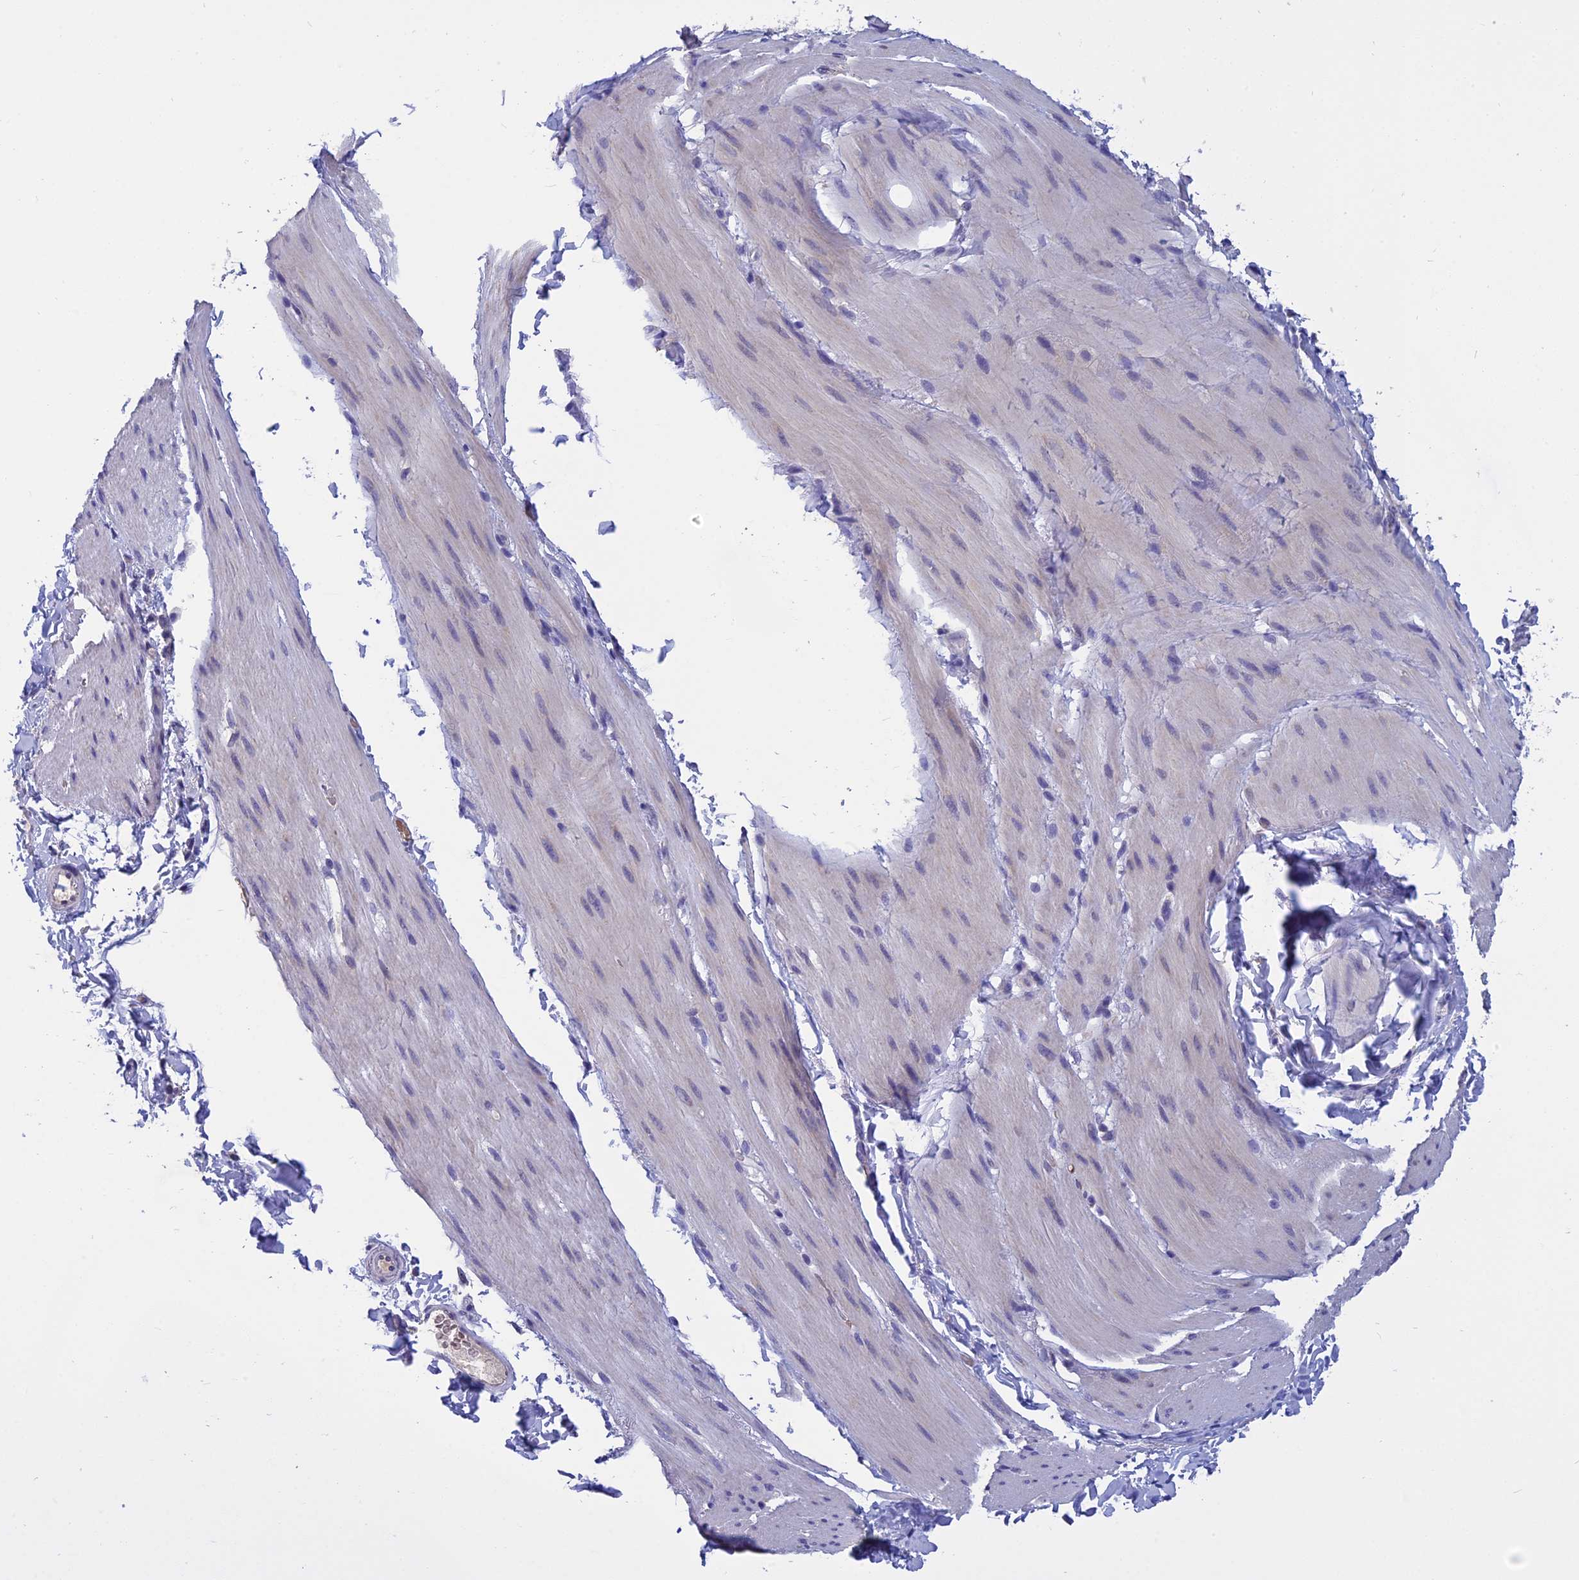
{"staining": {"intensity": "negative", "quantity": "none", "location": "none"}, "tissue": "smooth muscle", "cell_type": "Smooth muscle cells", "image_type": "normal", "snomed": [{"axis": "morphology", "description": "Normal tissue, NOS"}, {"axis": "topography", "description": "Smooth muscle"}, {"axis": "topography", "description": "Small intestine"}], "caption": "Micrograph shows no significant protein staining in smooth muscle cells of unremarkable smooth muscle. The staining is performed using DAB brown chromogen with nuclei counter-stained in using hematoxylin.", "gene": "KNOP1", "patient": {"sex": "female", "age": 84}}